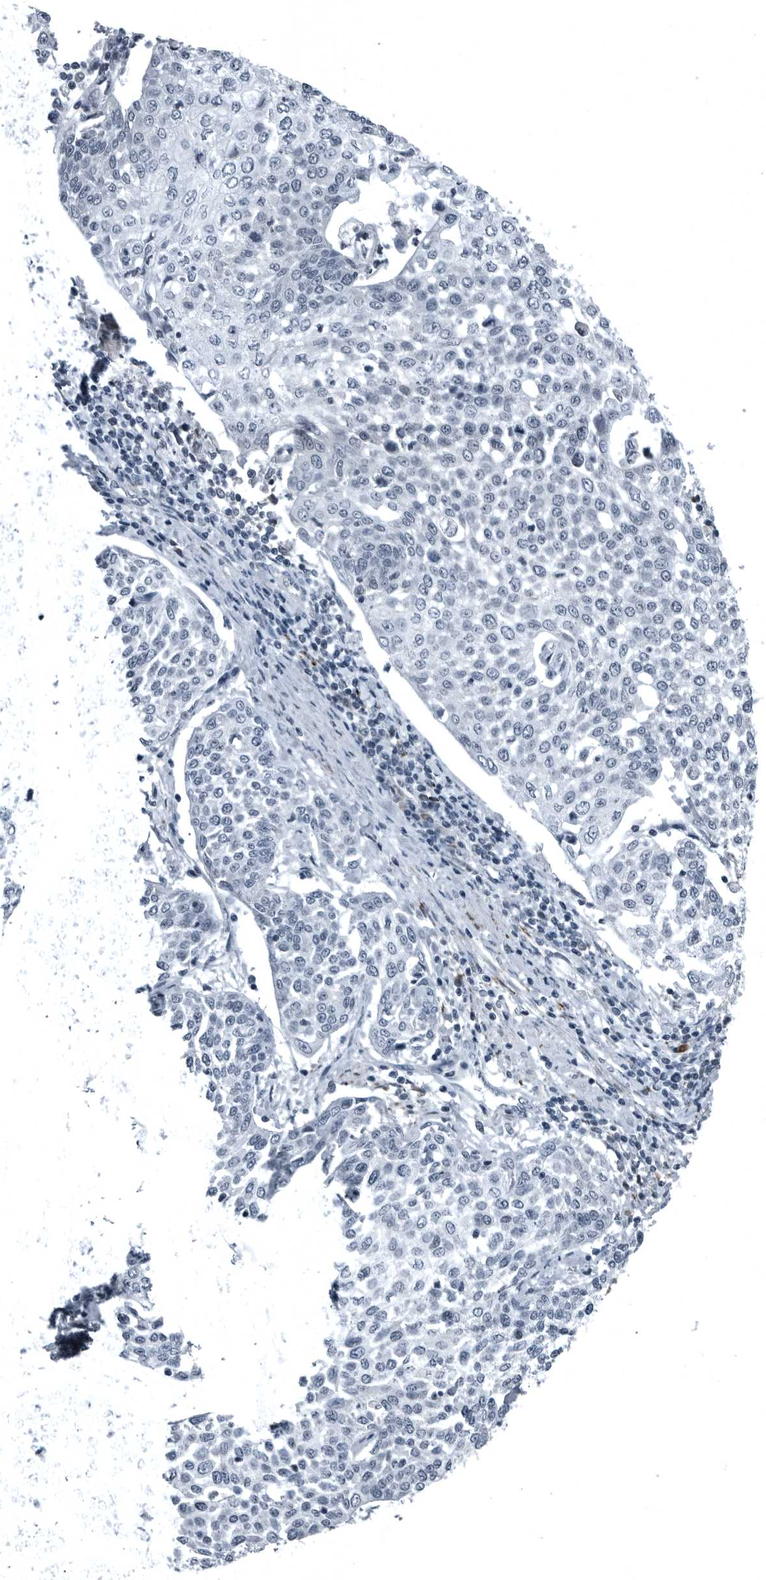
{"staining": {"intensity": "negative", "quantity": "none", "location": "none"}, "tissue": "cervical cancer", "cell_type": "Tumor cells", "image_type": "cancer", "snomed": [{"axis": "morphology", "description": "Squamous cell carcinoma, NOS"}, {"axis": "topography", "description": "Cervix"}], "caption": "This is an IHC photomicrograph of human squamous cell carcinoma (cervical). There is no positivity in tumor cells.", "gene": "GAK", "patient": {"sex": "female", "age": 34}}